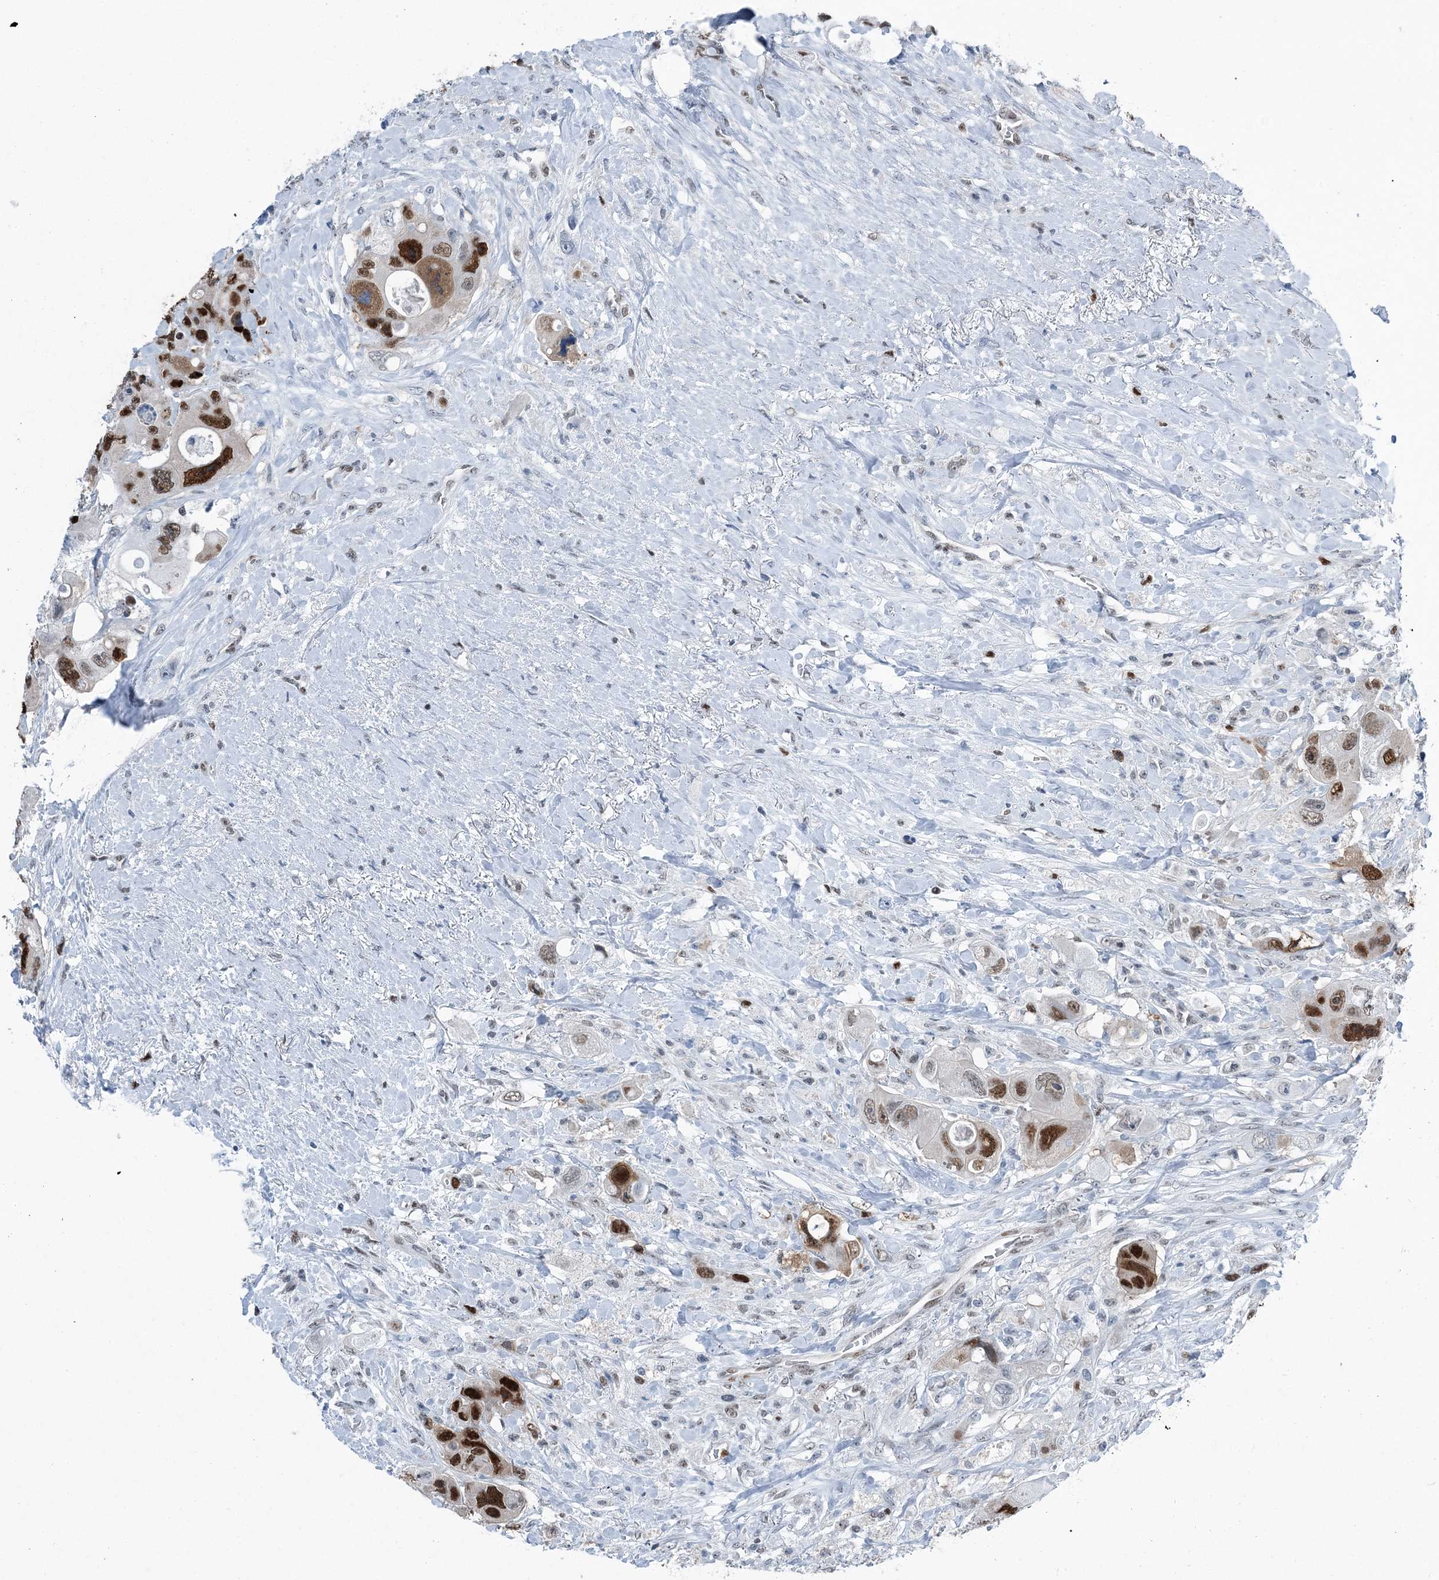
{"staining": {"intensity": "strong", "quantity": ">75%", "location": "nuclear"}, "tissue": "colorectal cancer", "cell_type": "Tumor cells", "image_type": "cancer", "snomed": [{"axis": "morphology", "description": "Adenocarcinoma, NOS"}, {"axis": "topography", "description": "Colon"}], "caption": "The immunohistochemical stain shows strong nuclear expression in tumor cells of colorectal cancer tissue.", "gene": "HAT1", "patient": {"sex": "female", "age": 46}}